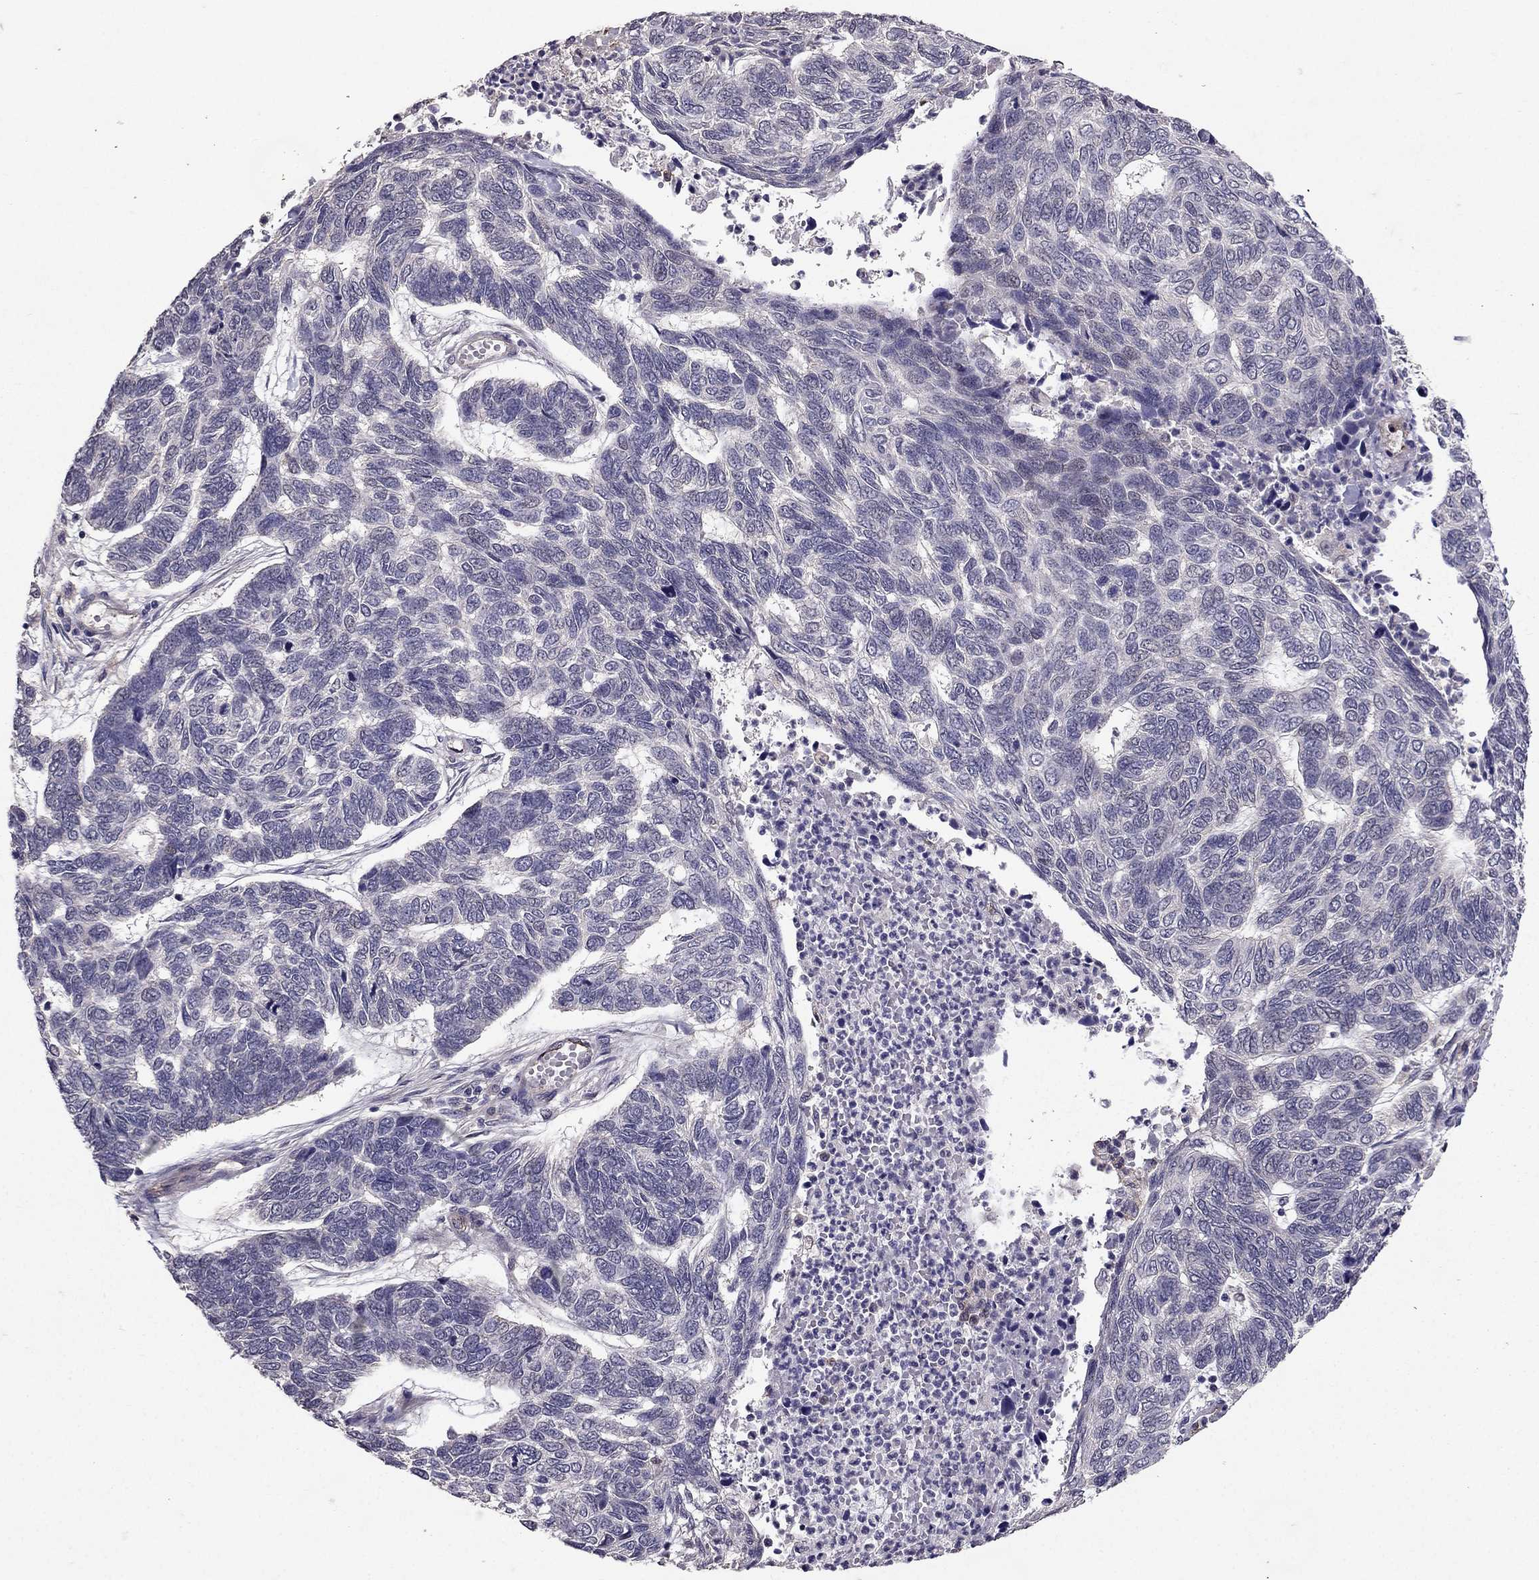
{"staining": {"intensity": "negative", "quantity": "none", "location": "none"}, "tissue": "skin cancer", "cell_type": "Tumor cells", "image_type": "cancer", "snomed": [{"axis": "morphology", "description": "Basal cell carcinoma"}, {"axis": "topography", "description": "Skin"}], "caption": "The micrograph shows no significant positivity in tumor cells of skin basal cell carcinoma.", "gene": "RASIP1", "patient": {"sex": "female", "age": 65}}